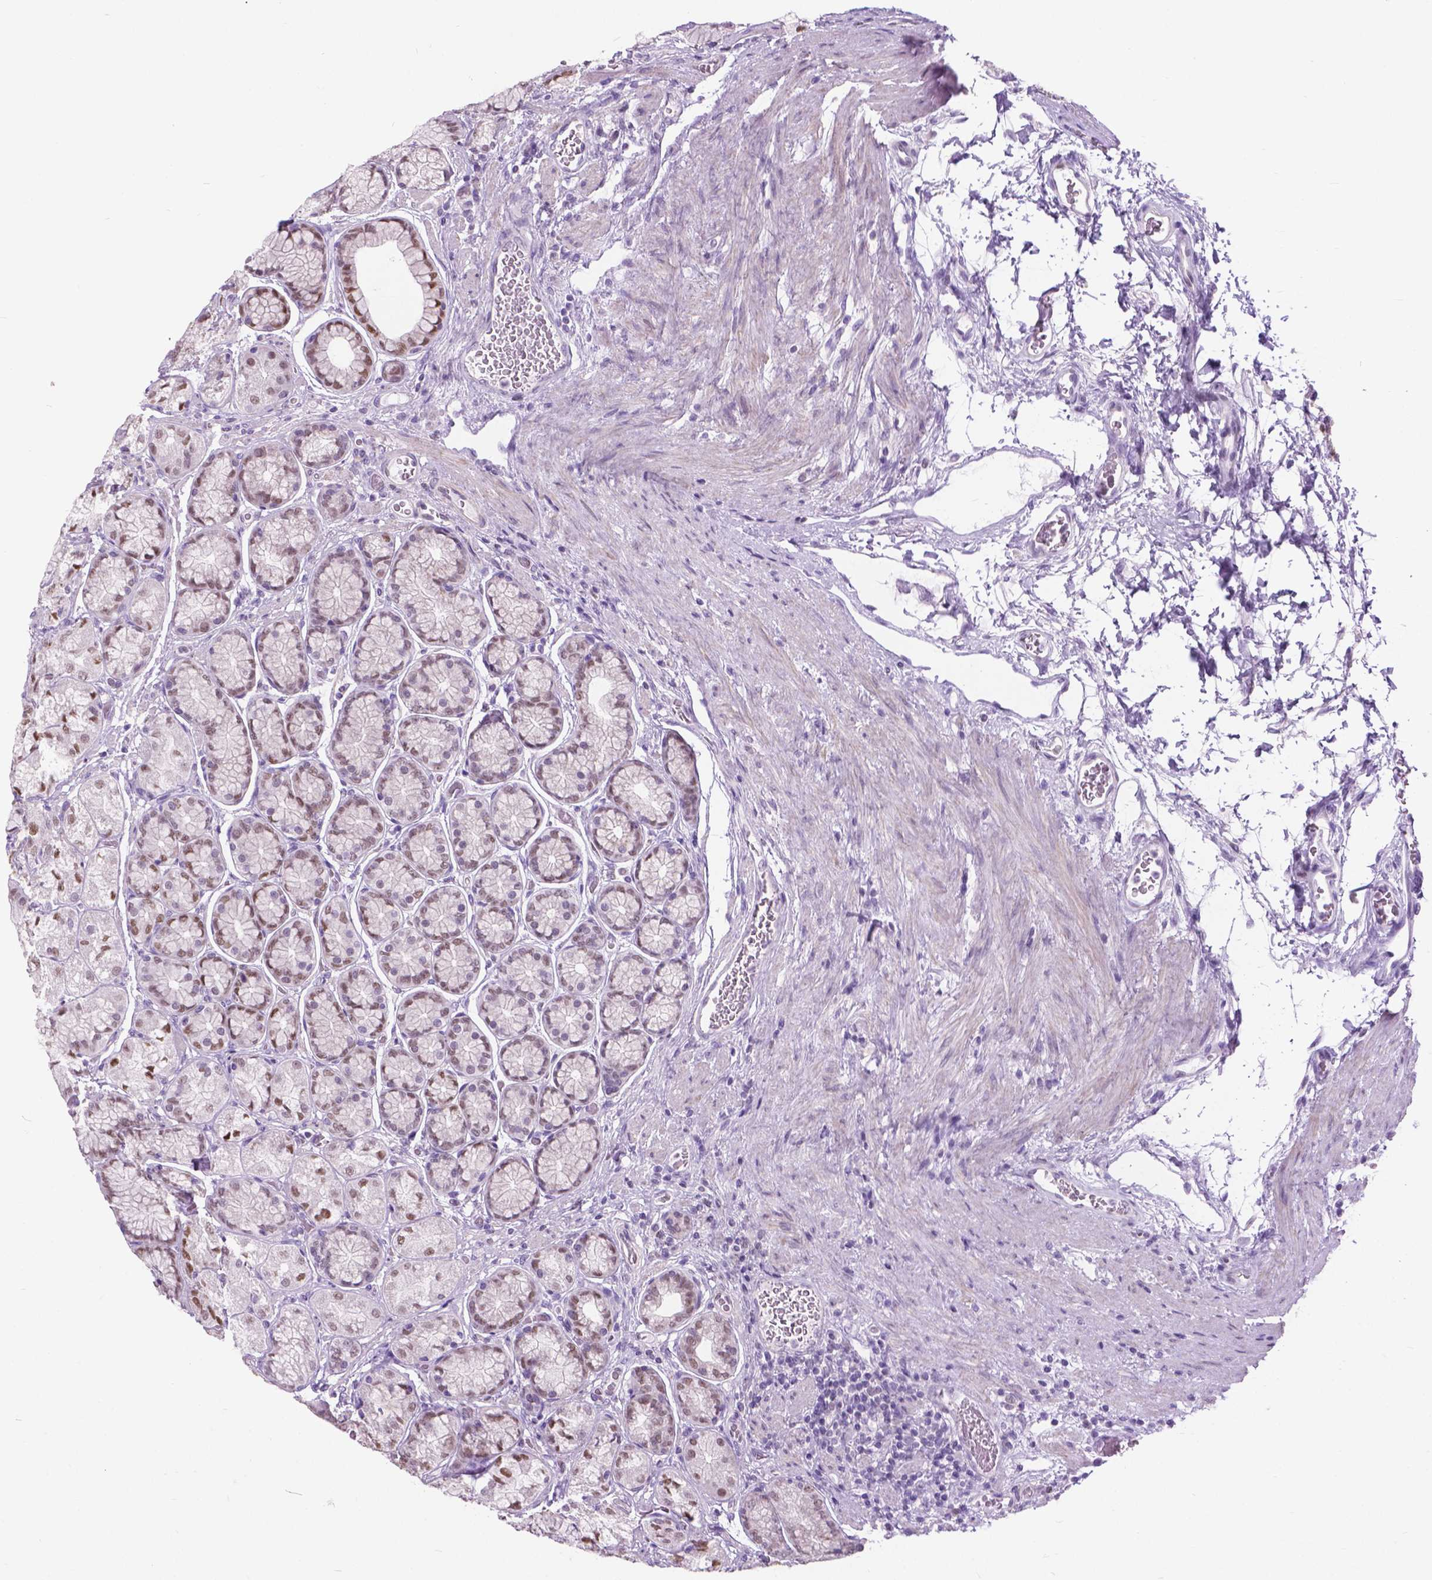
{"staining": {"intensity": "moderate", "quantity": "25%-75%", "location": "nuclear"}, "tissue": "stomach", "cell_type": "Glandular cells", "image_type": "normal", "snomed": [{"axis": "morphology", "description": "Normal tissue, NOS"}, {"axis": "morphology", "description": "Adenocarcinoma, NOS"}, {"axis": "morphology", "description": "Adenocarcinoma, High grade"}, {"axis": "topography", "description": "Stomach, upper"}, {"axis": "topography", "description": "Stomach"}], "caption": "Glandular cells reveal medium levels of moderate nuclear staining in about 25%-75% of cells in unremarkable human stomach. The staining was performed using DAB (3,3'-diaminobenzidine) to visualize the protein expression in brown, while the nuclei were stained in blue with hematoxylin (Magnification: 20x).", "gene": "APCDD1L", "patient": {"sex": "female", "age": 65}}